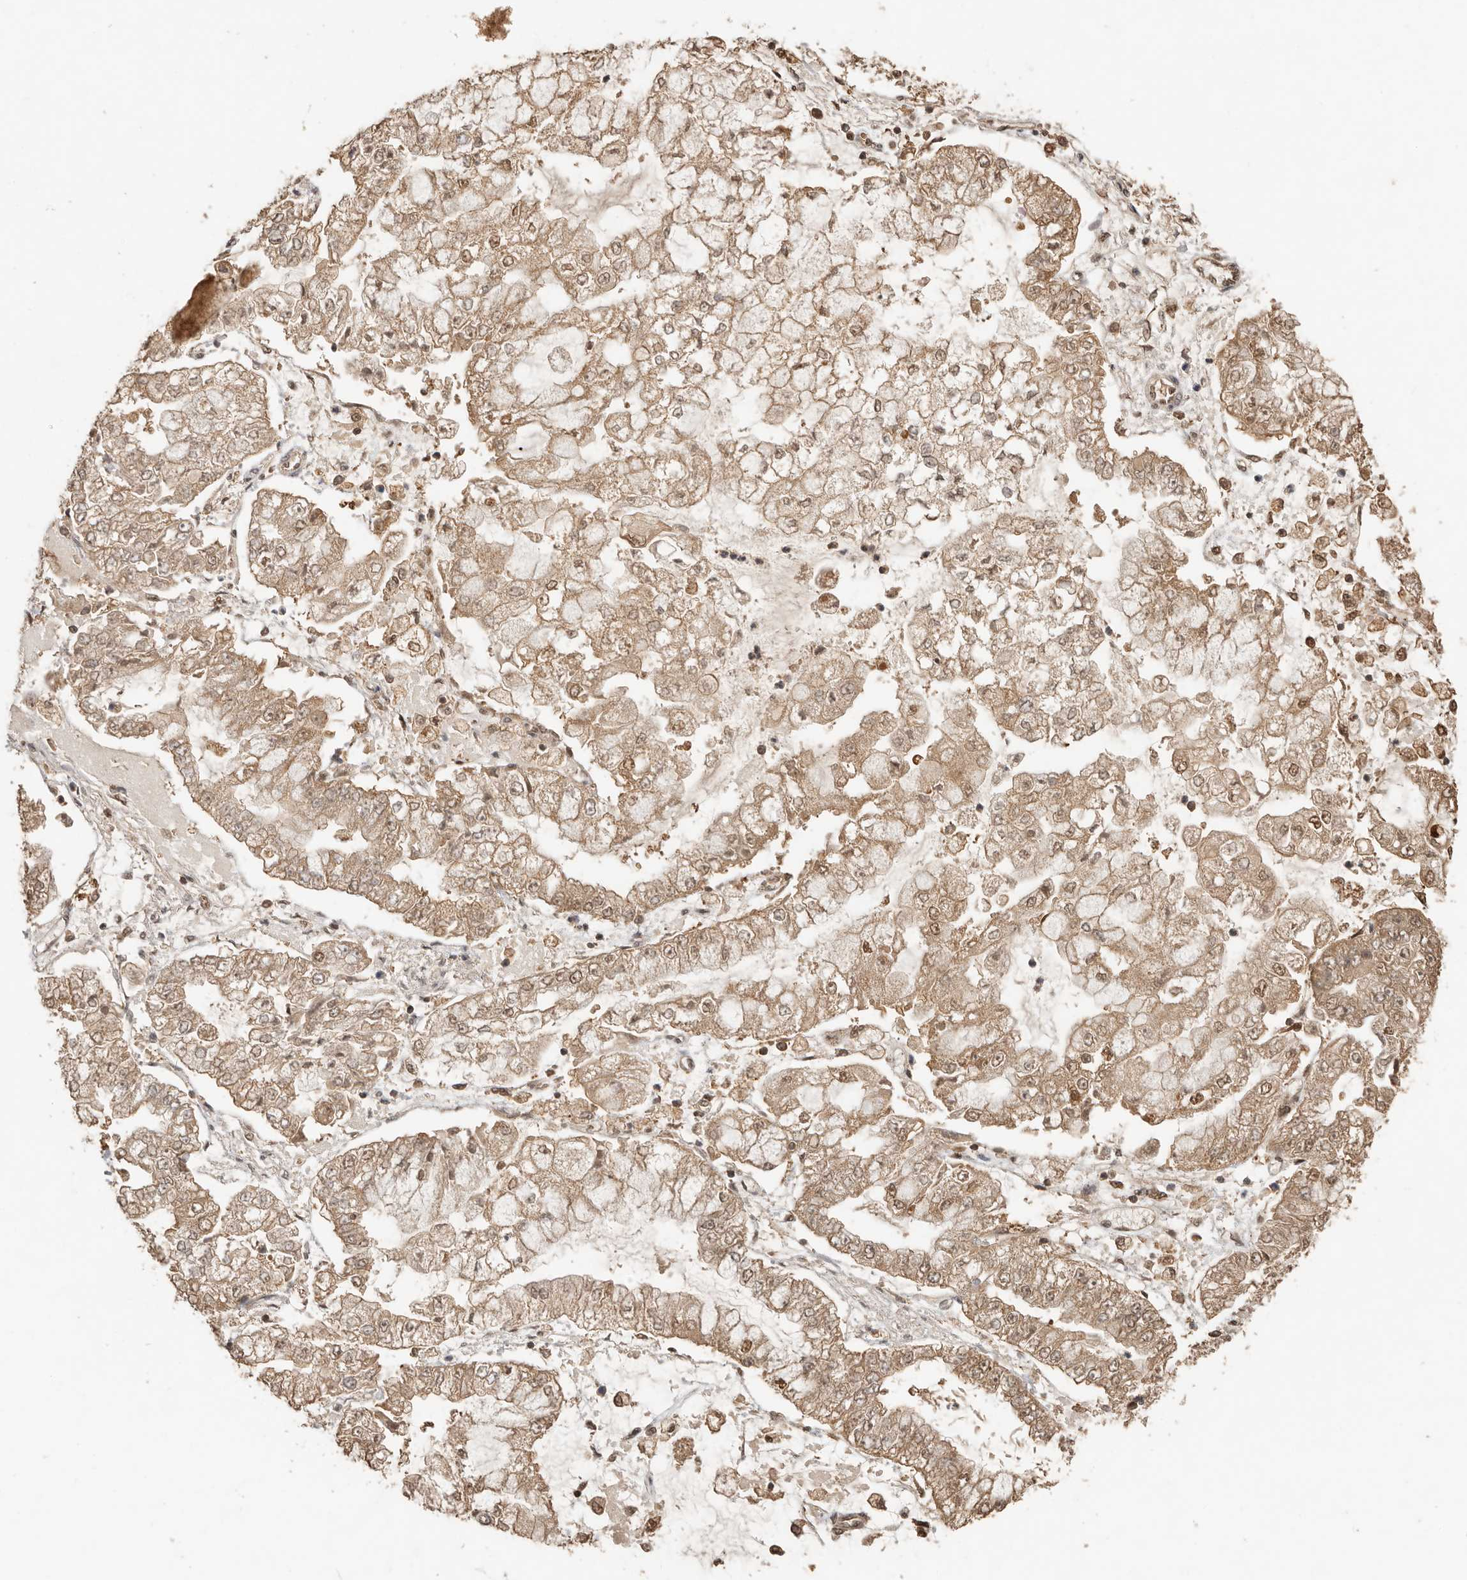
{"staining": {"intensity": "moderate", "quantity": ">75%", "location": "cytoplasmic/membranous,nuclear"}, "tissue": "stomach cancer", "cell_type": "Tumor cells", "image_type": "cancer", "snomed": [{"axis": "morphology", "description": "Adenocarcinoma, NOS"}, {"axis": "topography", "description": "Stomach"}], "caption": "IHC of stomach adenocarcinoma demonstrates medium levels of moderate cytoplasmic/membranous and nuclear staining in approximately >75% of tumor cells. (DAB (3,3'-diaminobenzidine) IHC, brown staining for protein, blue staining for nuclei).", "gene": "PSMA5", "patient": {"sex": "male", "age": 76}}